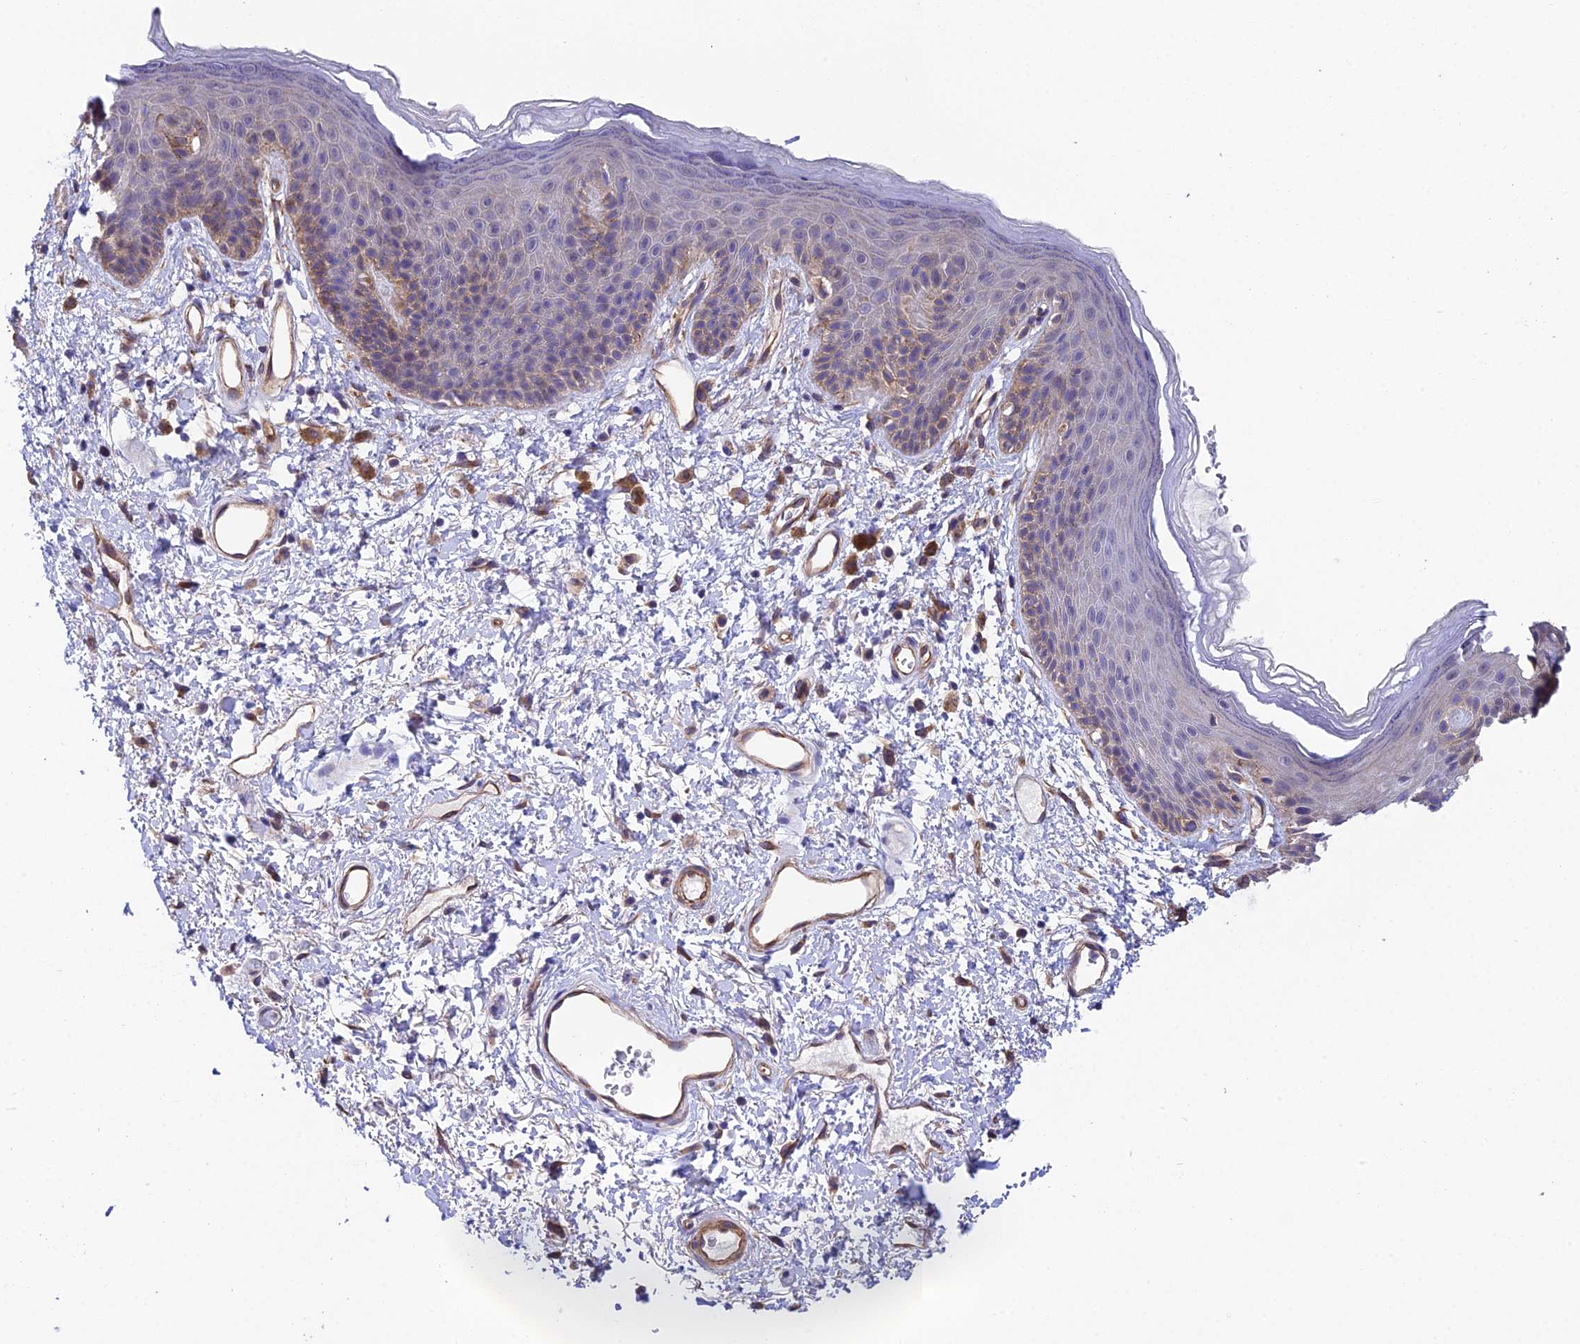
{"staining": {"intensity": "moderate", "quantity": "<25%", "location": "cytoplasmic/membranous"}, "tissue": "skin", "cell_type": "Epidermal cells", "image_type": "normal", "snomed": [{"axis": "morphology", "description": "Normal tissue, NOS"}, {"axis": "topography", "description": "Anal"}], "caption": "IHC image of normal skin stained for a protein (brown), which demonstrates low levels of moderate cytoplasmic/membranous expression in approximately <25% of epidermal cells.", "gene": "QRFP", "patient": {"sex": "female", "age": 46}}